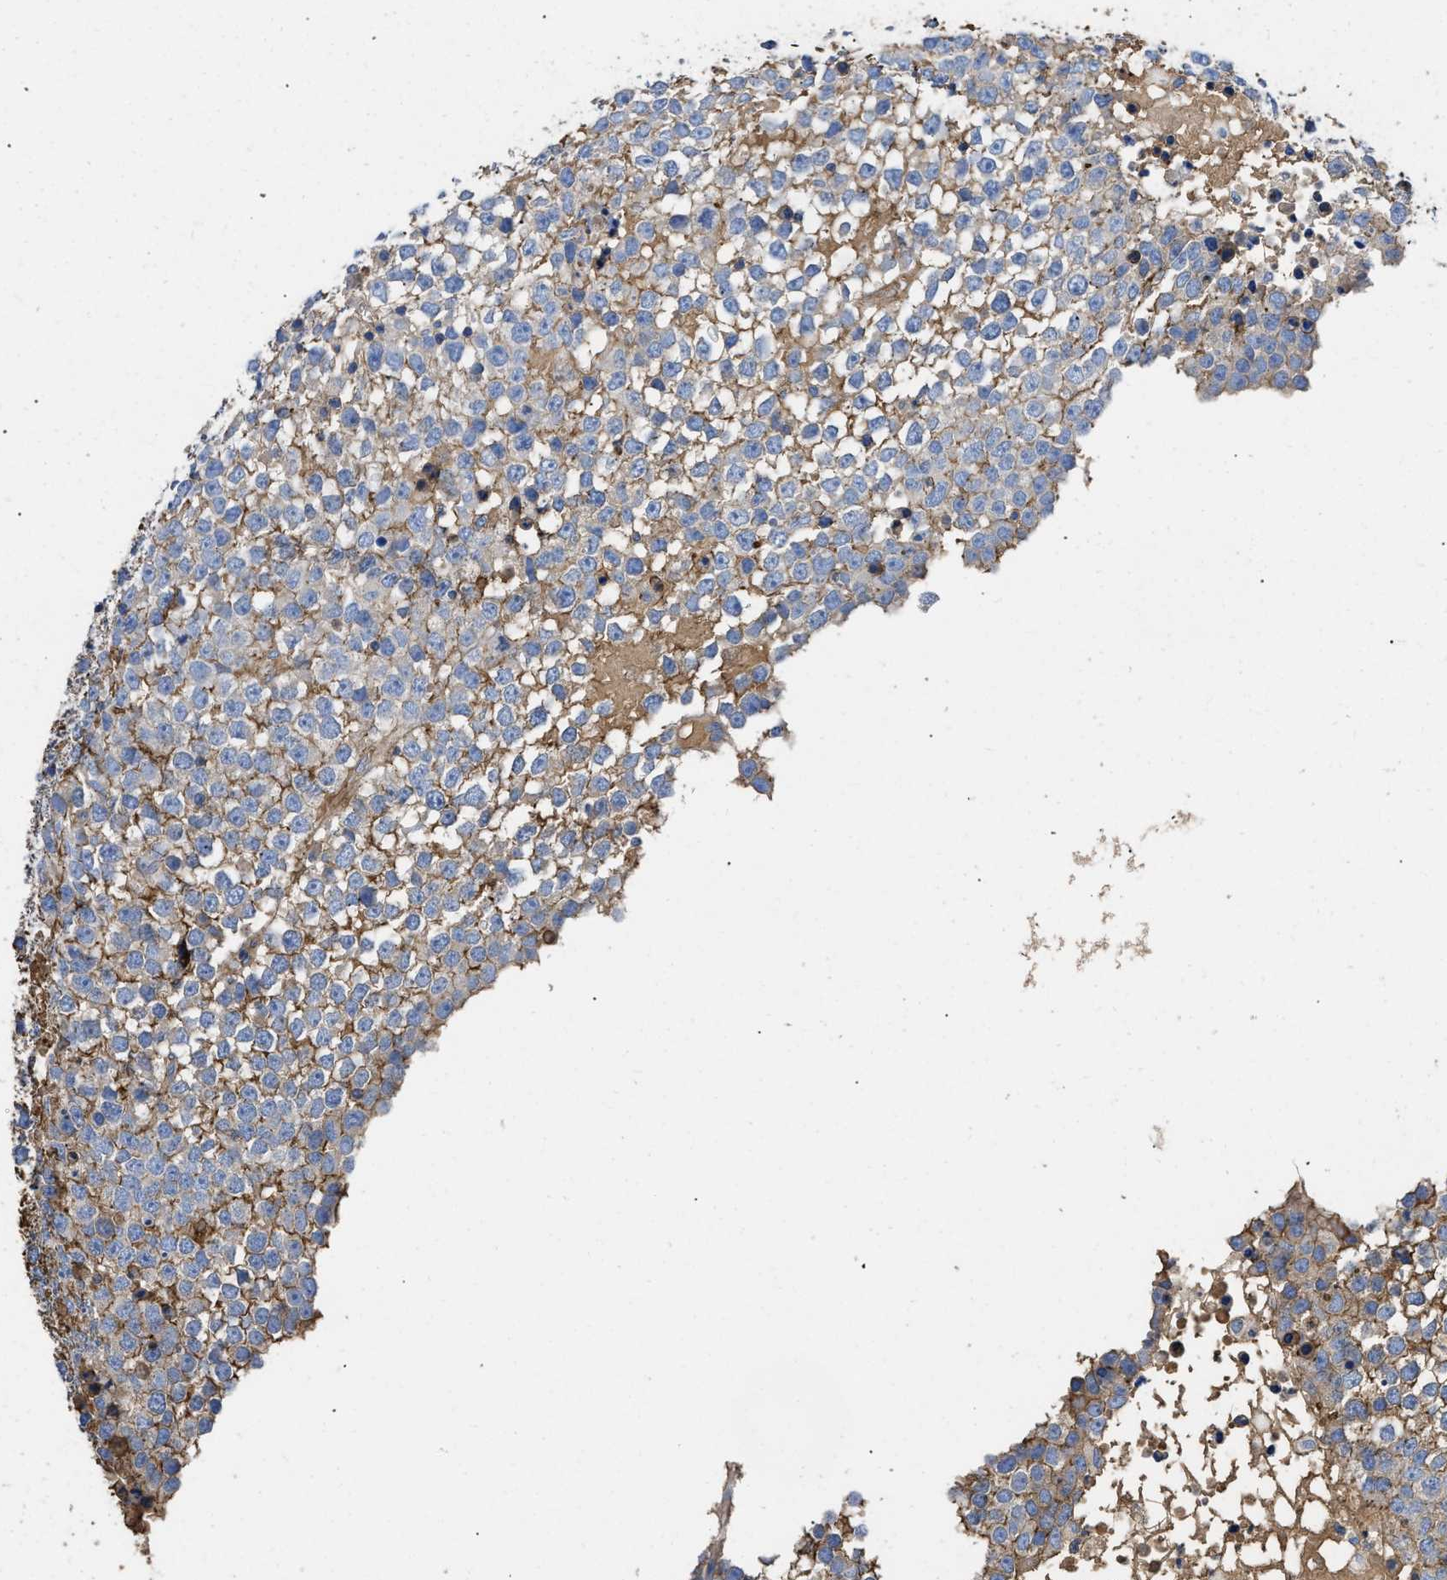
{"staining": {"intensity": "negative", "quantity": "none", "location": "none"}, "tissue": "testis cancer", "cell_type": "Tumor cells", "image_type": "cancer", "snomed": [{"axis": "morphology", "description": "Seminoma, NOS"}, {"axis": "topography", "description": "Testis"}], "caption": "IHC photomicrograph of neoplastic tissue: testis cancer (seminoma) stained with DAB (3,3'-diaminobenzidine) reveals no significant protein staining in tumor cells.", "gene": "USP4", "patient": {"sex": "male", "age": 65}}